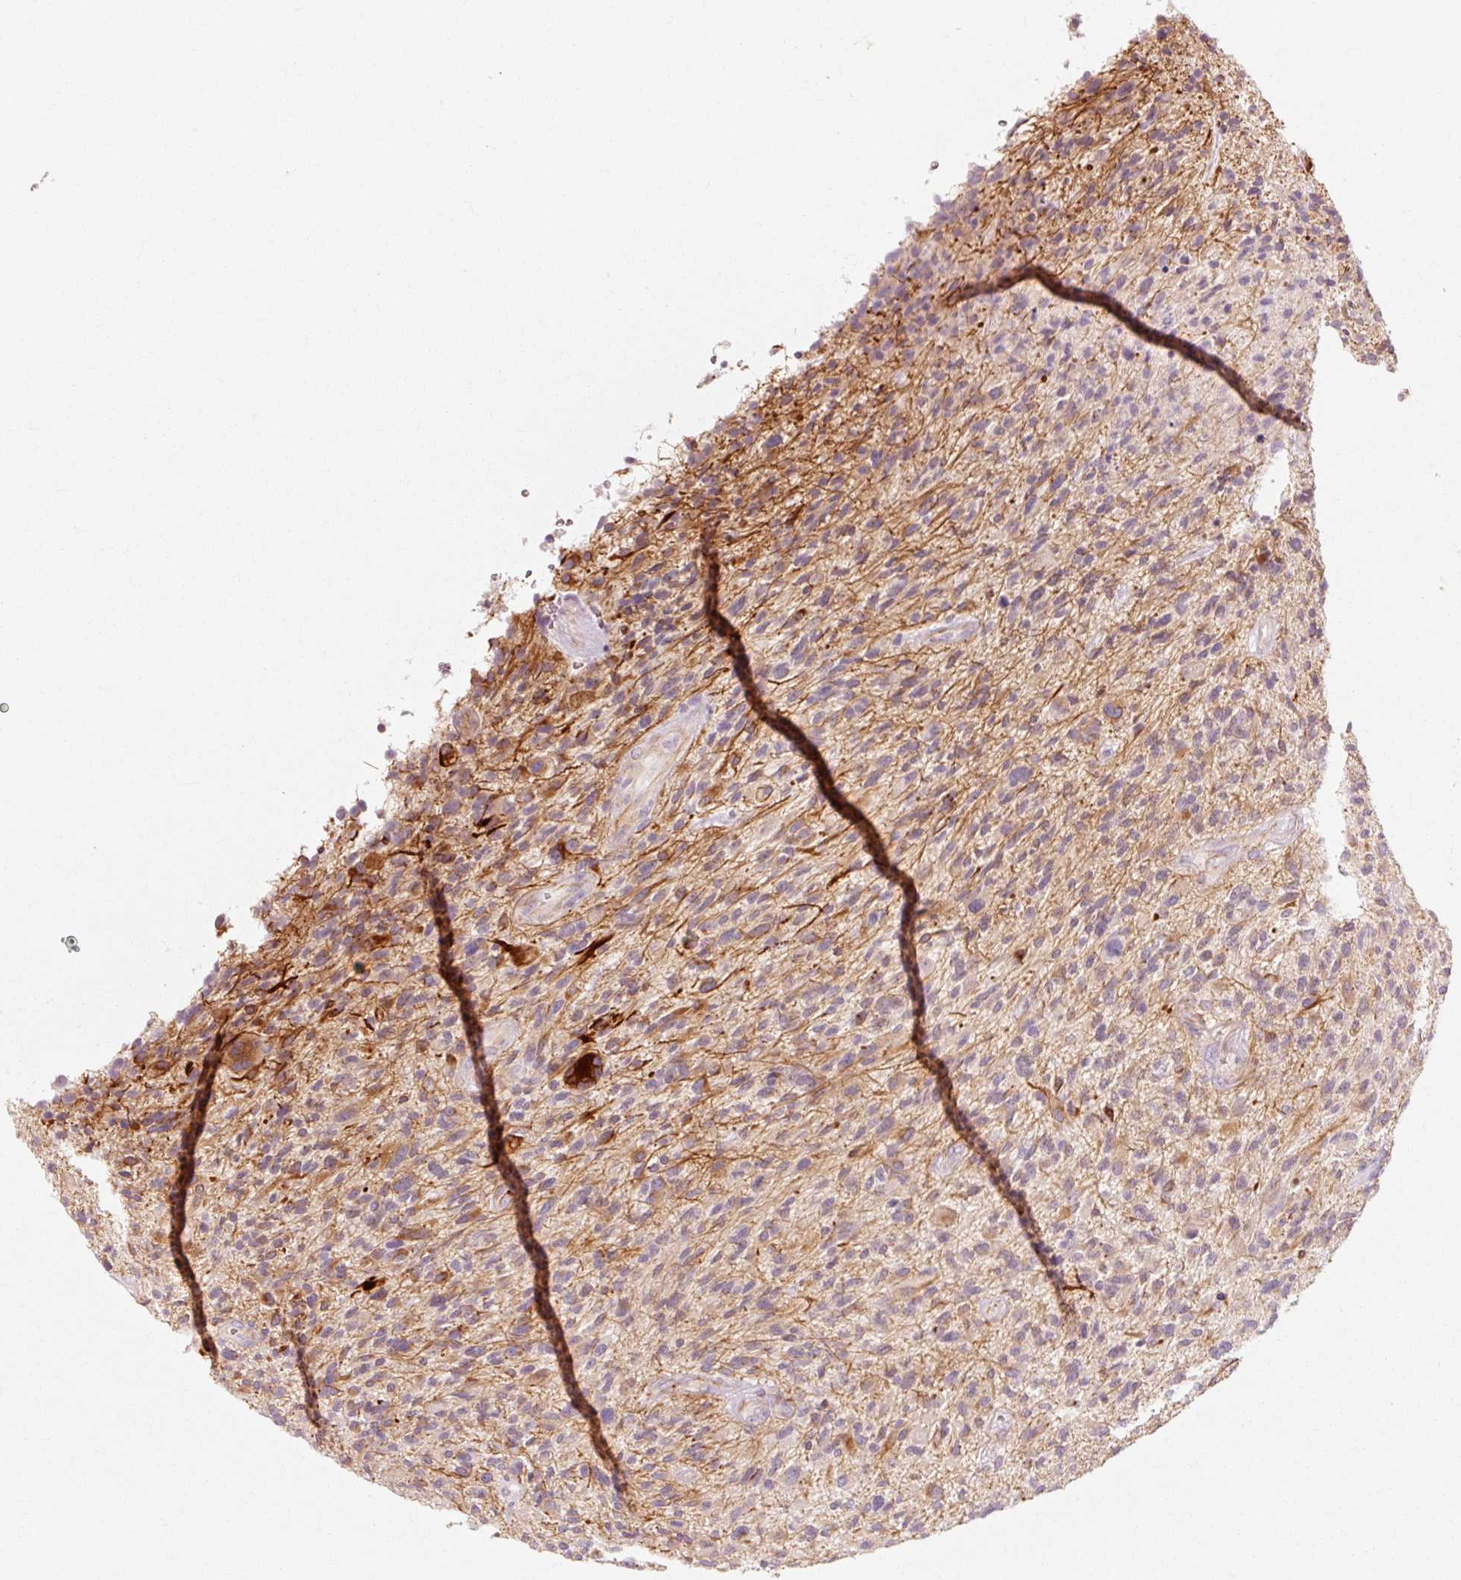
{"staining": {"intensity": "negative", "quantity": "none", "location": "none"}, "tissue": "glioma", "cell_type": "Tumor cells", "image_type": "cancer", "snomed": [{"axis": "morphology", "description": "Glioma, malignant, High grade"}, {"axis": "topography", "description": "Brain"}], "caption": "Immunohistochemistry (IHC) image of human glioma stained for a protein (brown), which exhibits no positivity in tumor cells.", "gene": "TRIM73", "patient": {"sex": "male", "age": 47}}